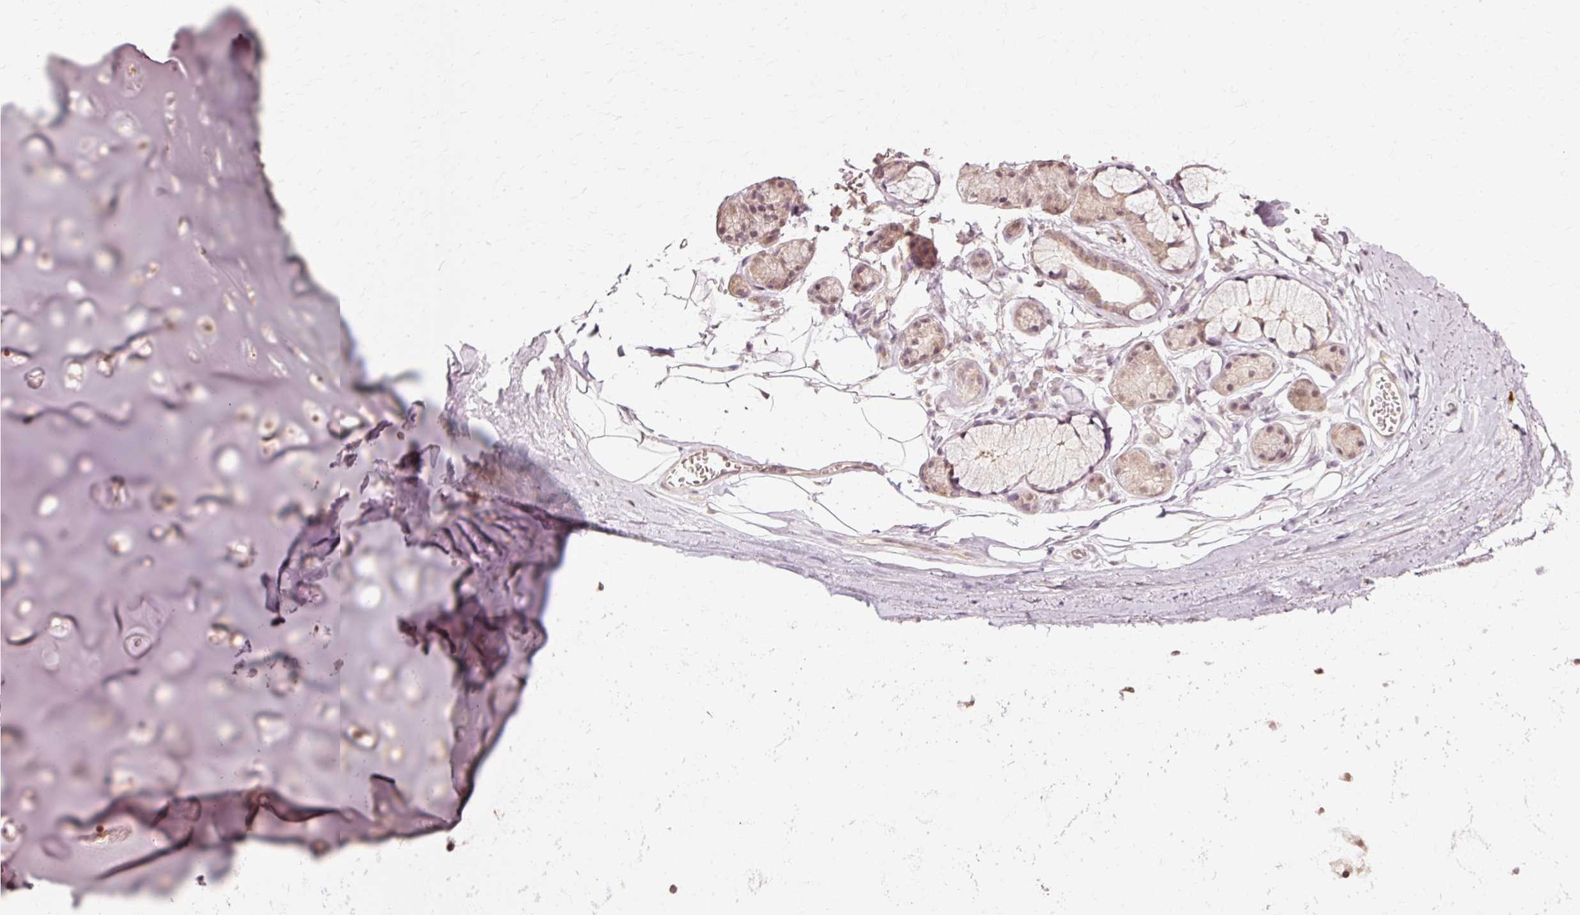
{"staining": {"intensity": "negative", "quantity": "none", "location": "none"}, "tissue": "adipose tissue", "cell_type": "Adipocytes", "image_type": "normal", "snomed": [{"axis": "morphology", "description": "Normal tissue, NOS"}, {"axis": "topography", "description": "Cartilage tissue"}, {"axis": "topography", "description": "Bronchus"}, {"axis": "topography", "description": "Peripheral nerve tissue"}], "caption": "A high-resolution histopathology image shows immunohistochemistry (IHC) staining of normal adipose tissue, which demonstrates no significant positivity in adipocytes. (Brightfield microscopy of DAB IHC at high magnification).", "gene": "RGPD5", "patient": {"sex": "female", "age": 59}}